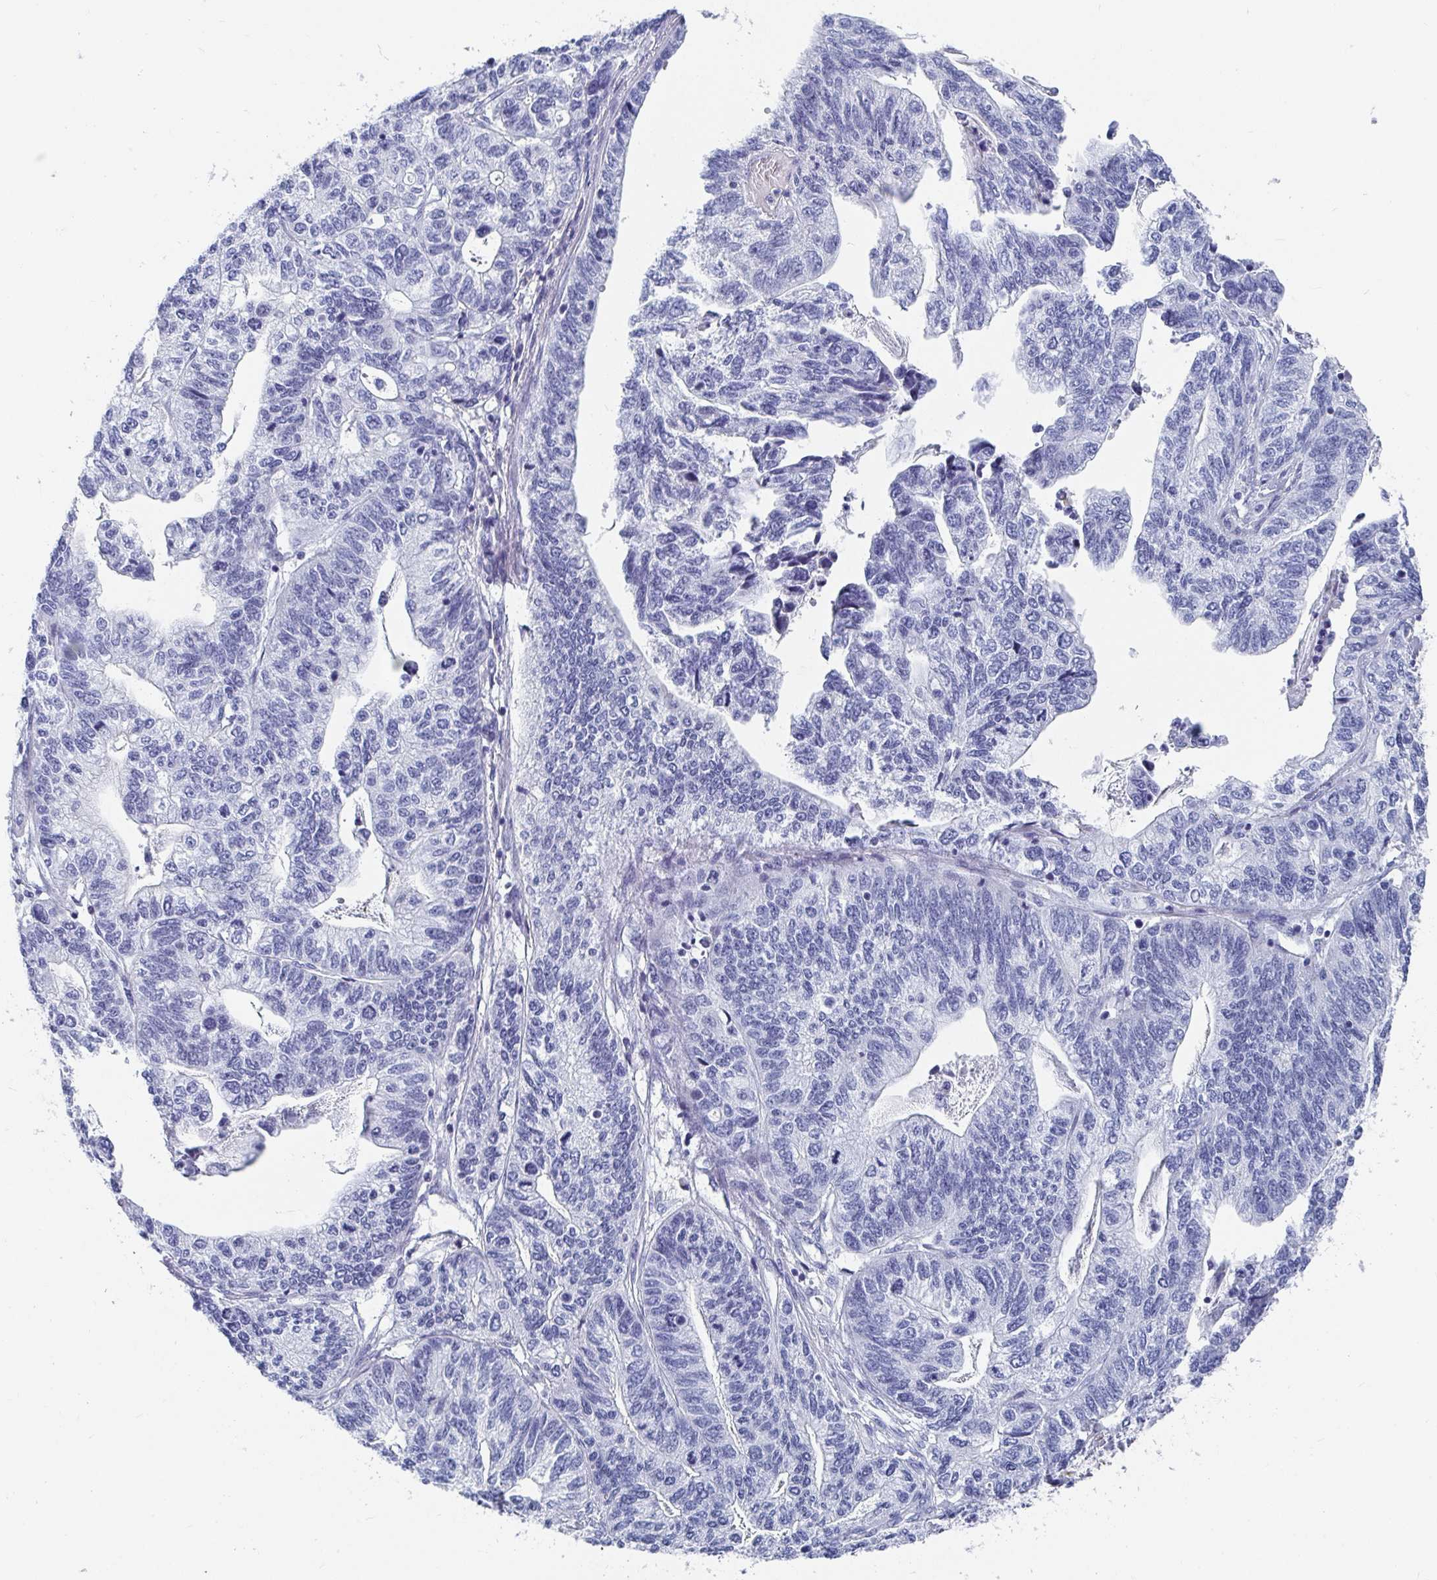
{"staining": {"intensity": "negative", "quantity": "none", "location": "none"}, "tissue": "stomach cancer", "cell_type": "Tumor cells", "image_type": "cancer", "snomed": [{"axis": "morphology", "description": "Adenocarcinoma, NOS"}, {"axis": "topography", "description": "Stomach, upper"}], "caption": "Immunohistochemical staining of stomach cancer shows no significant expression in tumor cells.", "gene": "ZFP82", "patient": {"sex": "female", "age": 67}}